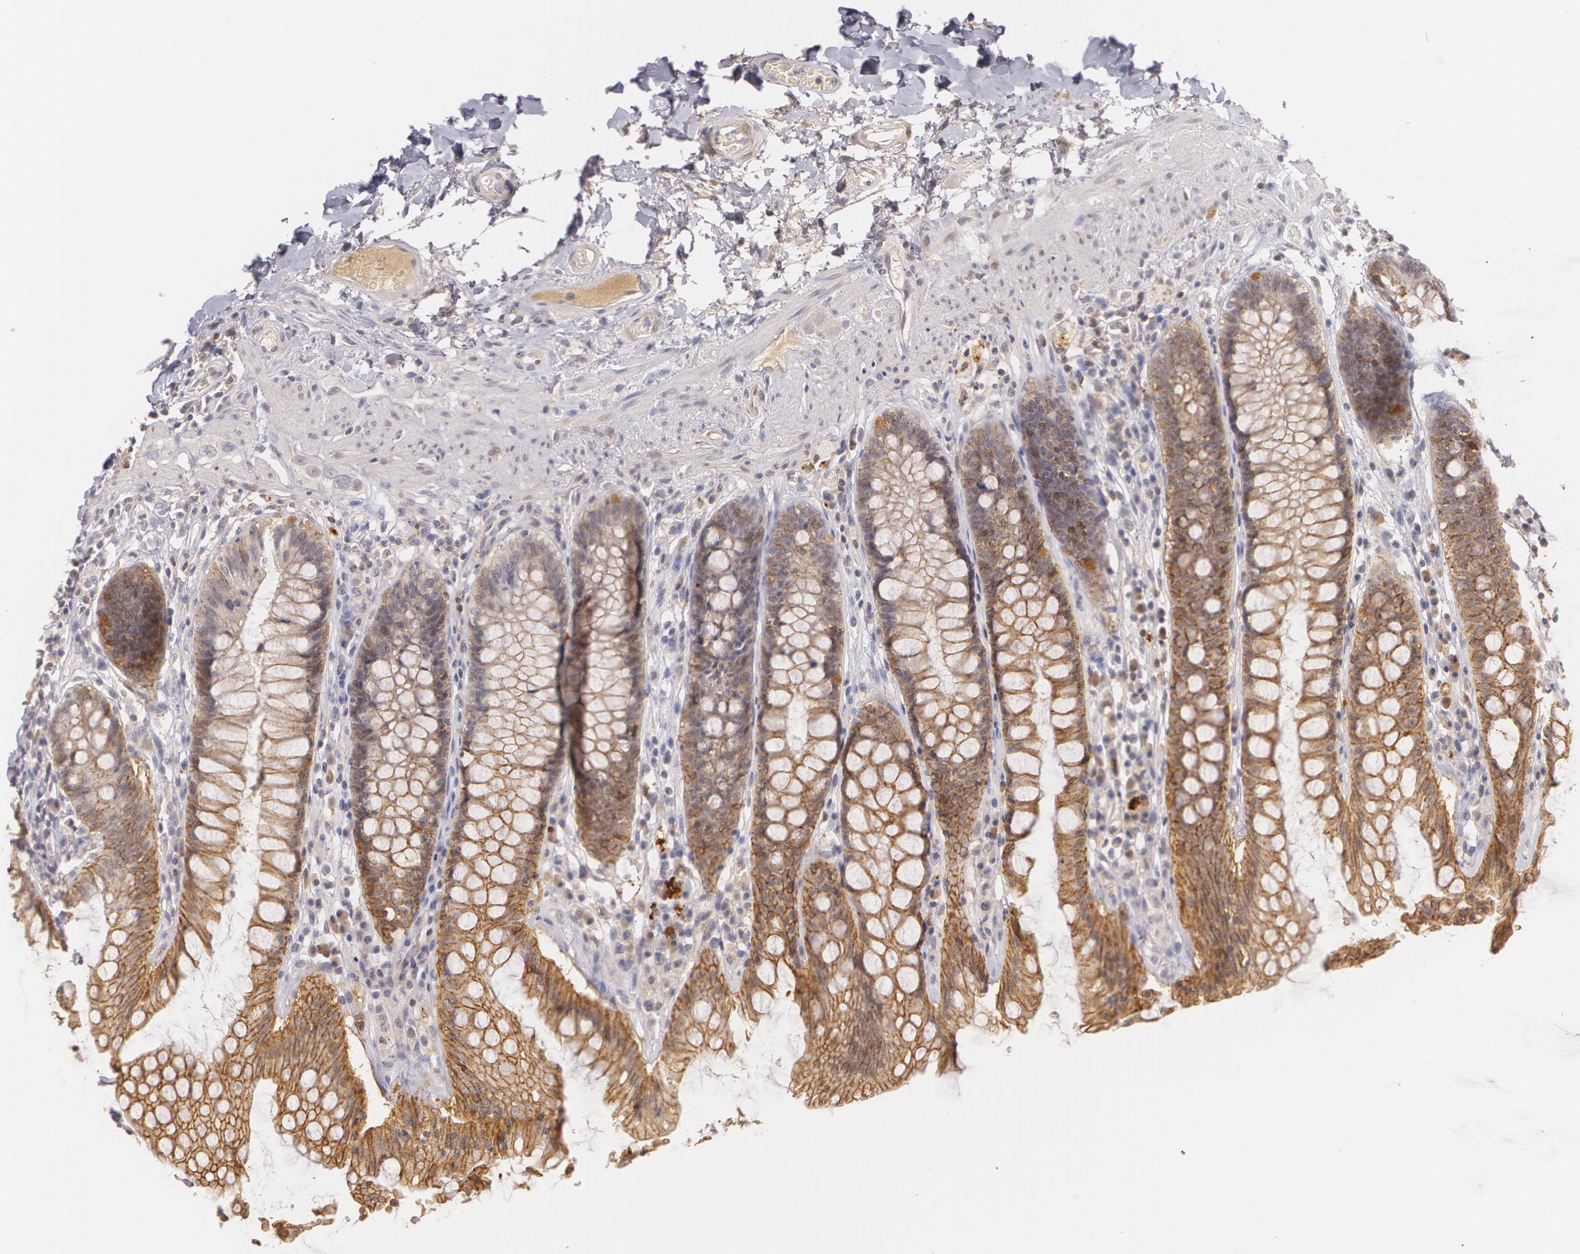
{"staining": {"intensity": "moderate", "quantity": ">75%", "location": "cytoplasmic/membranous"}, "tissue": "rectum", "cell_type": "Glandular cells", "image_type": "normal", "snomed": [{"axis": "morphology", "description": "Normal tissue, NOS"}, {"axis": "topography", "description": "Rectum"}], "caption": "Protein expression by immunohistochemistry demonstrates moderate cytoplasmic/membranous expression in about >75% of glandular cells in unremarkable rectum.", "gene": "LBP", "patient": {"sex": "female", "age": 46}}